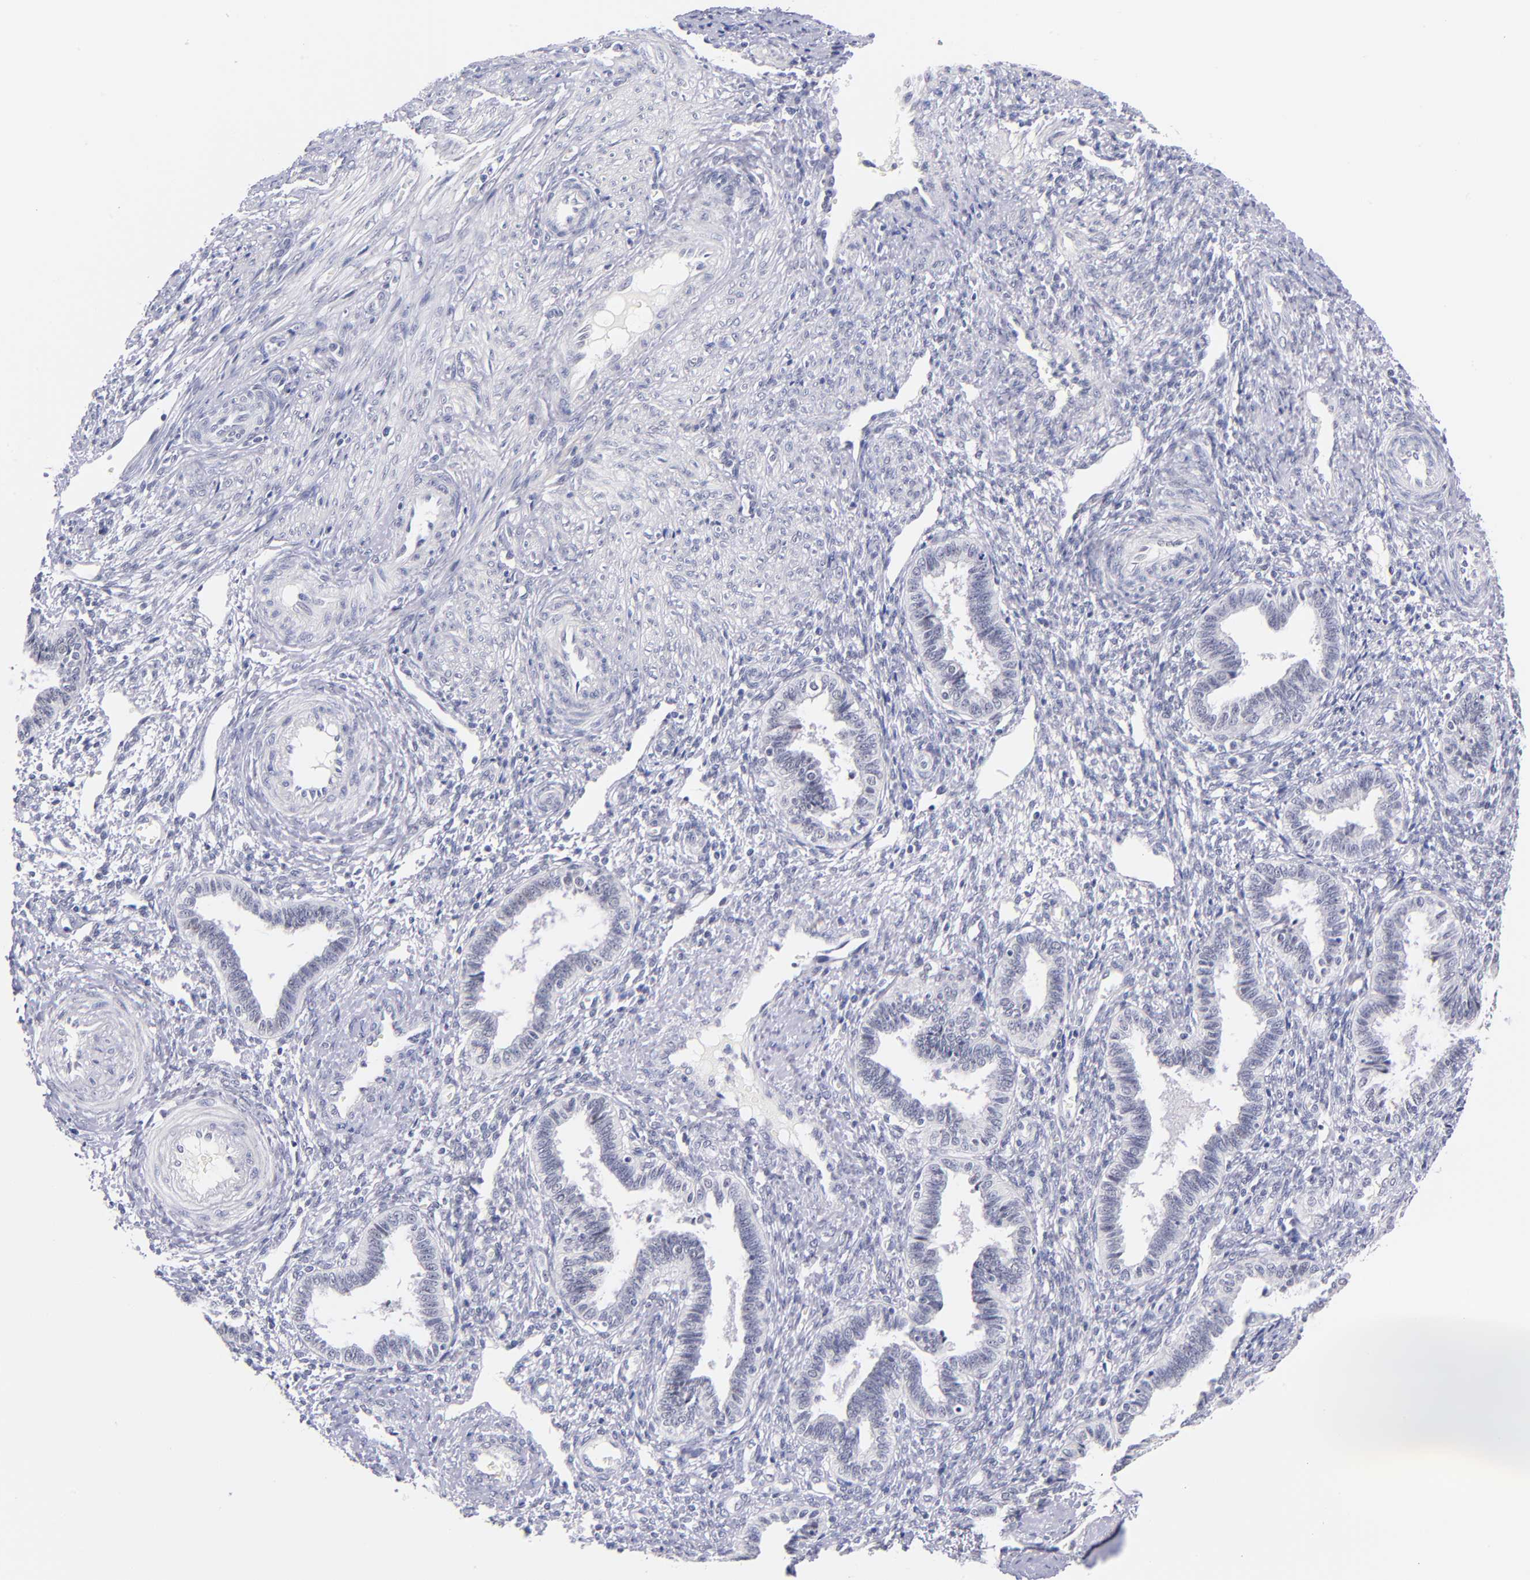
{"staining": {"intensity": "negative", "quantity": "none", "location": "none"}, "tissue": "endometrium", "cell_type": "Cells in endometrial stroma", "image_type": "normal", "snomed": [{"axis": "morphology", "description": "Normal tissue, NOS"}, {"axis": "topography", "description": "Endometrium"}], "caption": "Endometrium stained for a protein using IHC shows no expression cells in endometrial stroma.", "gene": "SNRPB", "patient": {"sex": "female", "age": 36}}